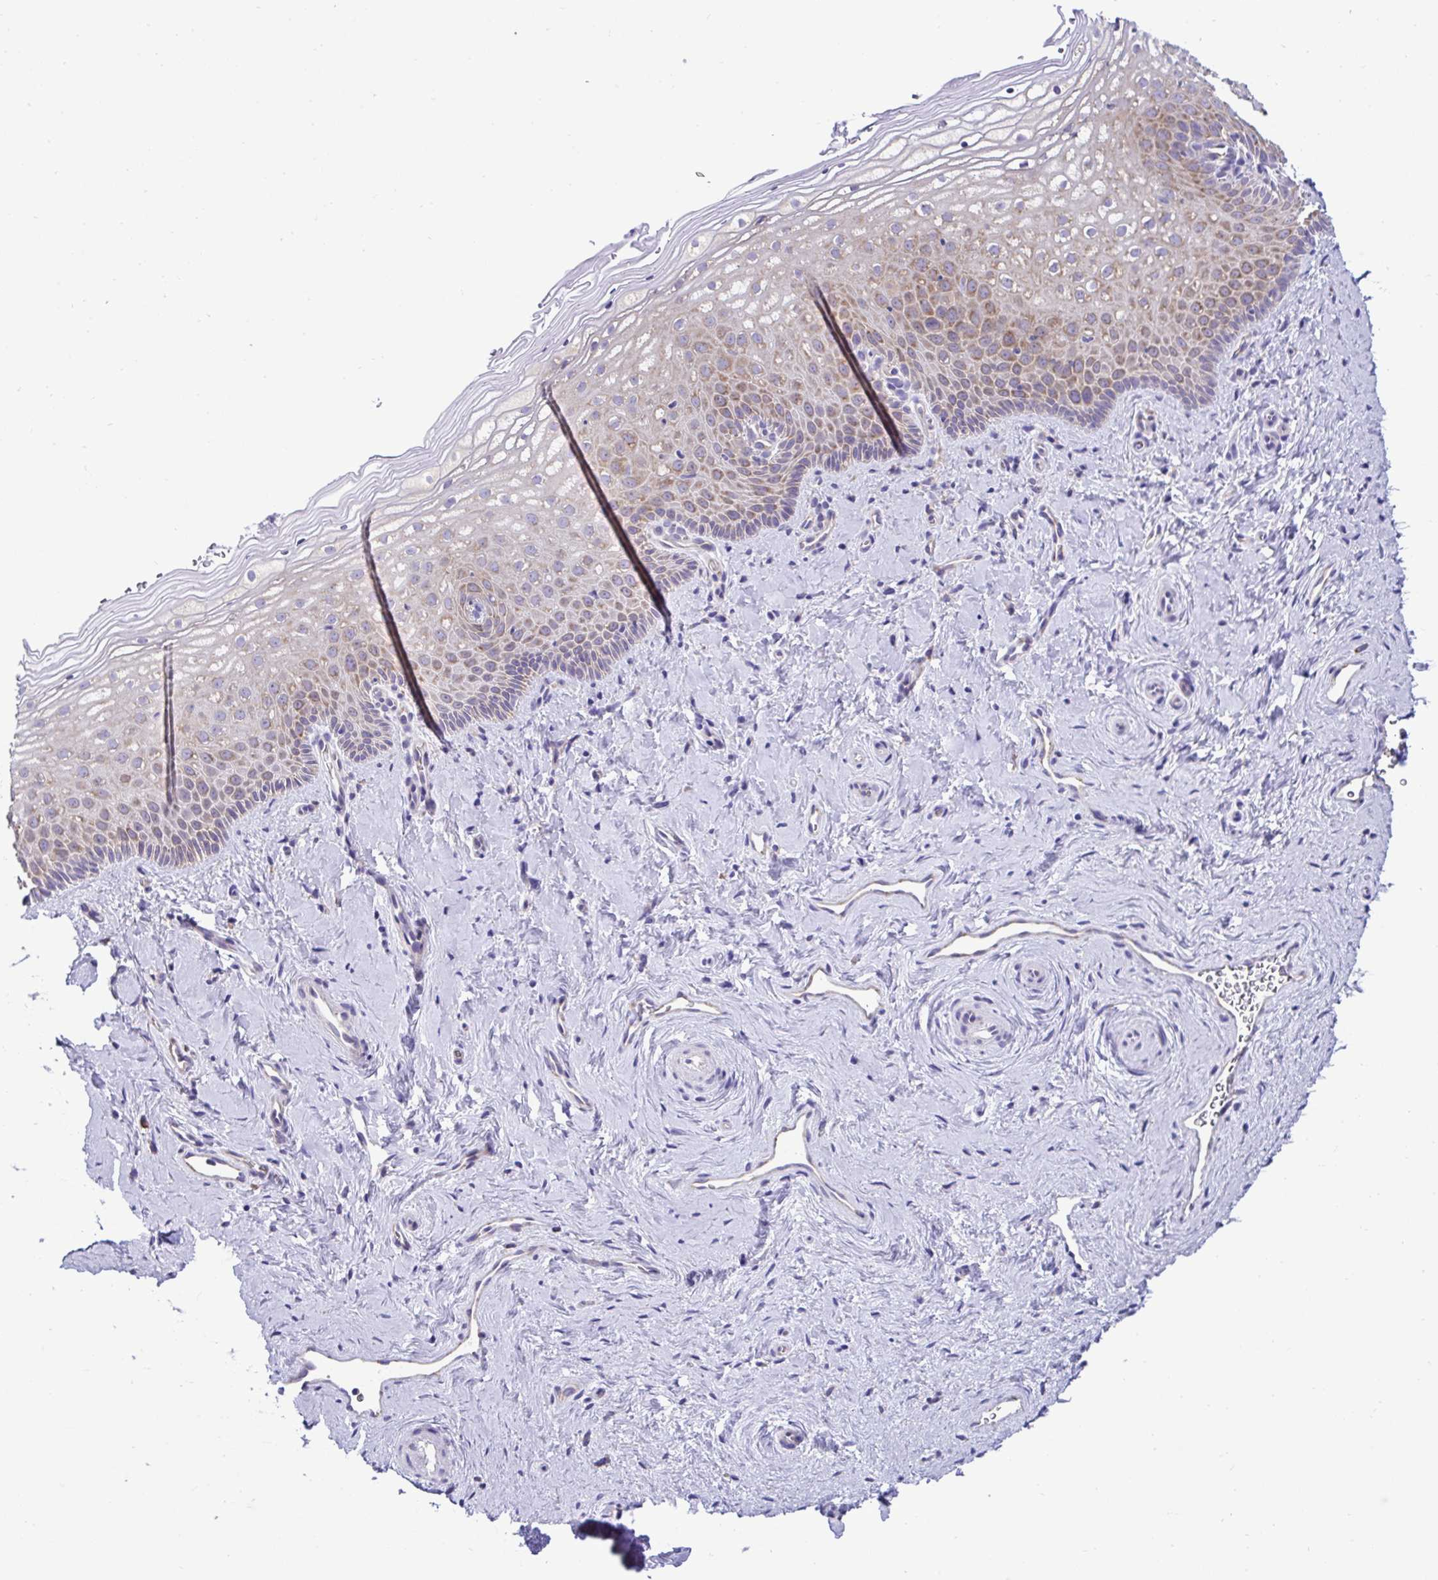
{"staining": {"intensity": "moderate", "quantity": "25%-75%", "location": "cytoplasmic/membranous"}, "tissue": "vagina", "cell_type": "Squamous epithelial cells", "image_type": "normal", "snomed": [{"axis": "morphology", "description": "Normal tissue, NOS"}, {"axis": "topography", "description": "Vagina"}], "caption": "Immunohistochemical staining of normal human vagina exhibits moderate cytoplasmic/membranous protein positivity in approximately 25%-75% of squamous epithelial cells. The protein is shown in brown color, while the nuclei are stained blue.", "gene": "RPL7", "patient": {"sex": "female", "age": 51}}